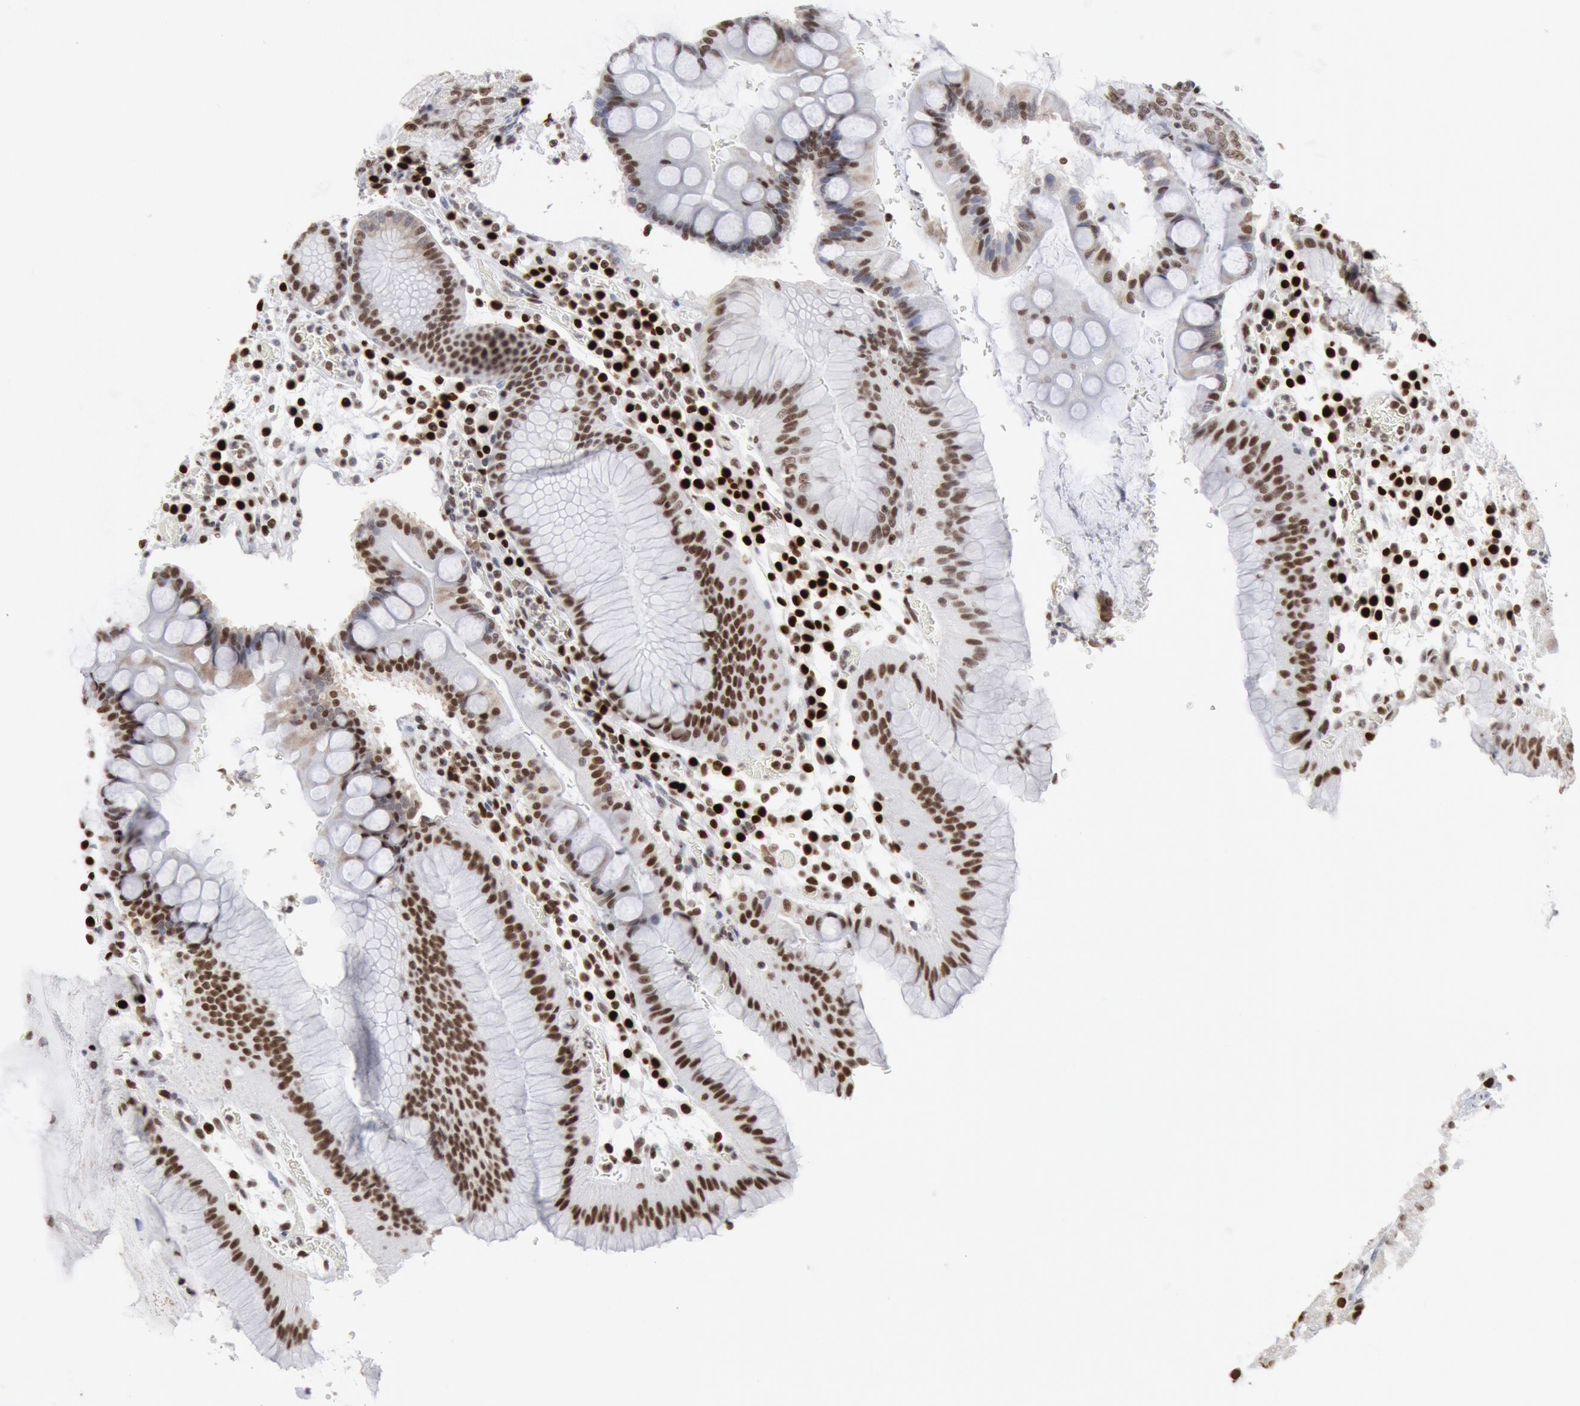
{"staining": {"intensity": "moderate", "quantity": ">75%", "location": "nuclear"}, "tissue": "stomach", "cell_type": "Glandular cells", "image_type": "normal", "snomed": [{"axis": "morphology", "description": "Normal tissue, NOS"}, {"axis": "topography", "description": "Stomach, lower"}], "caption": "High-power microscopy captured an immunohistochemistry (IHC) micrograph of unremarkable stomach, revealing moderate nuclear staining in about >75% of glandular cells. (IHC, brightfield microscopy, high magnification).", "gene": "SUB1", "patient": {"sex": "female", "age": 73}}